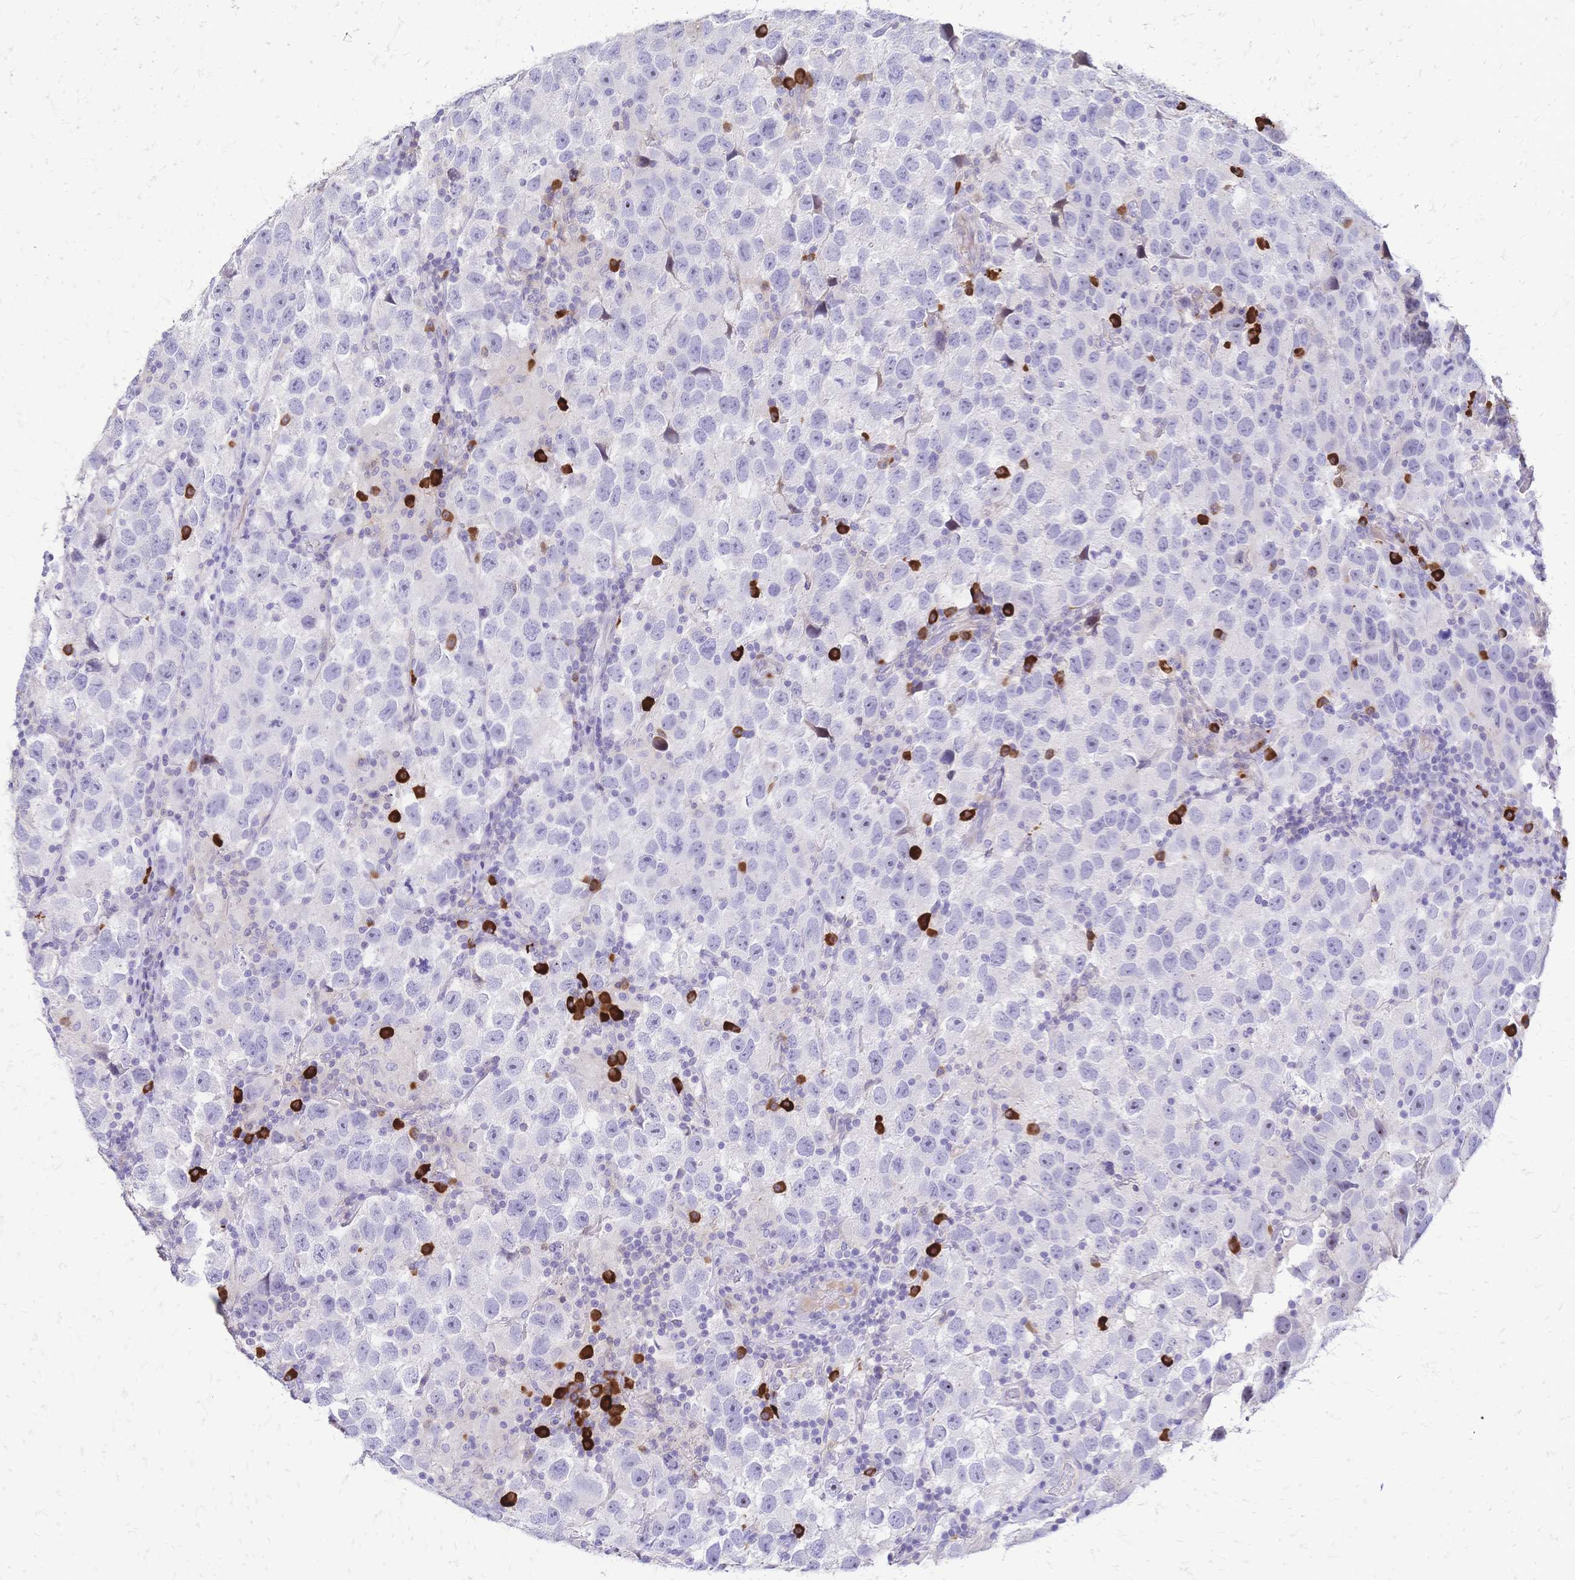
{"staining": {"intensity": "negative", "quantity": "none", "location": "none"}, "tissue": "testis cancer", "cell_type": "Tumor cells", "image_type": "cancer", "snomed": [{"axis": "morphology", "description": "Seminoma, NOS"}, {"axis": "topography", "description": "Testis"}], "caption": "An immunohistochemistry (IHC) micrograph of seminoma (testis) is shown. There is no staining in tumor cells of seminoma (testis).", "gene": "IL2RA", "patient": {"sex": "male", "age": 26}}